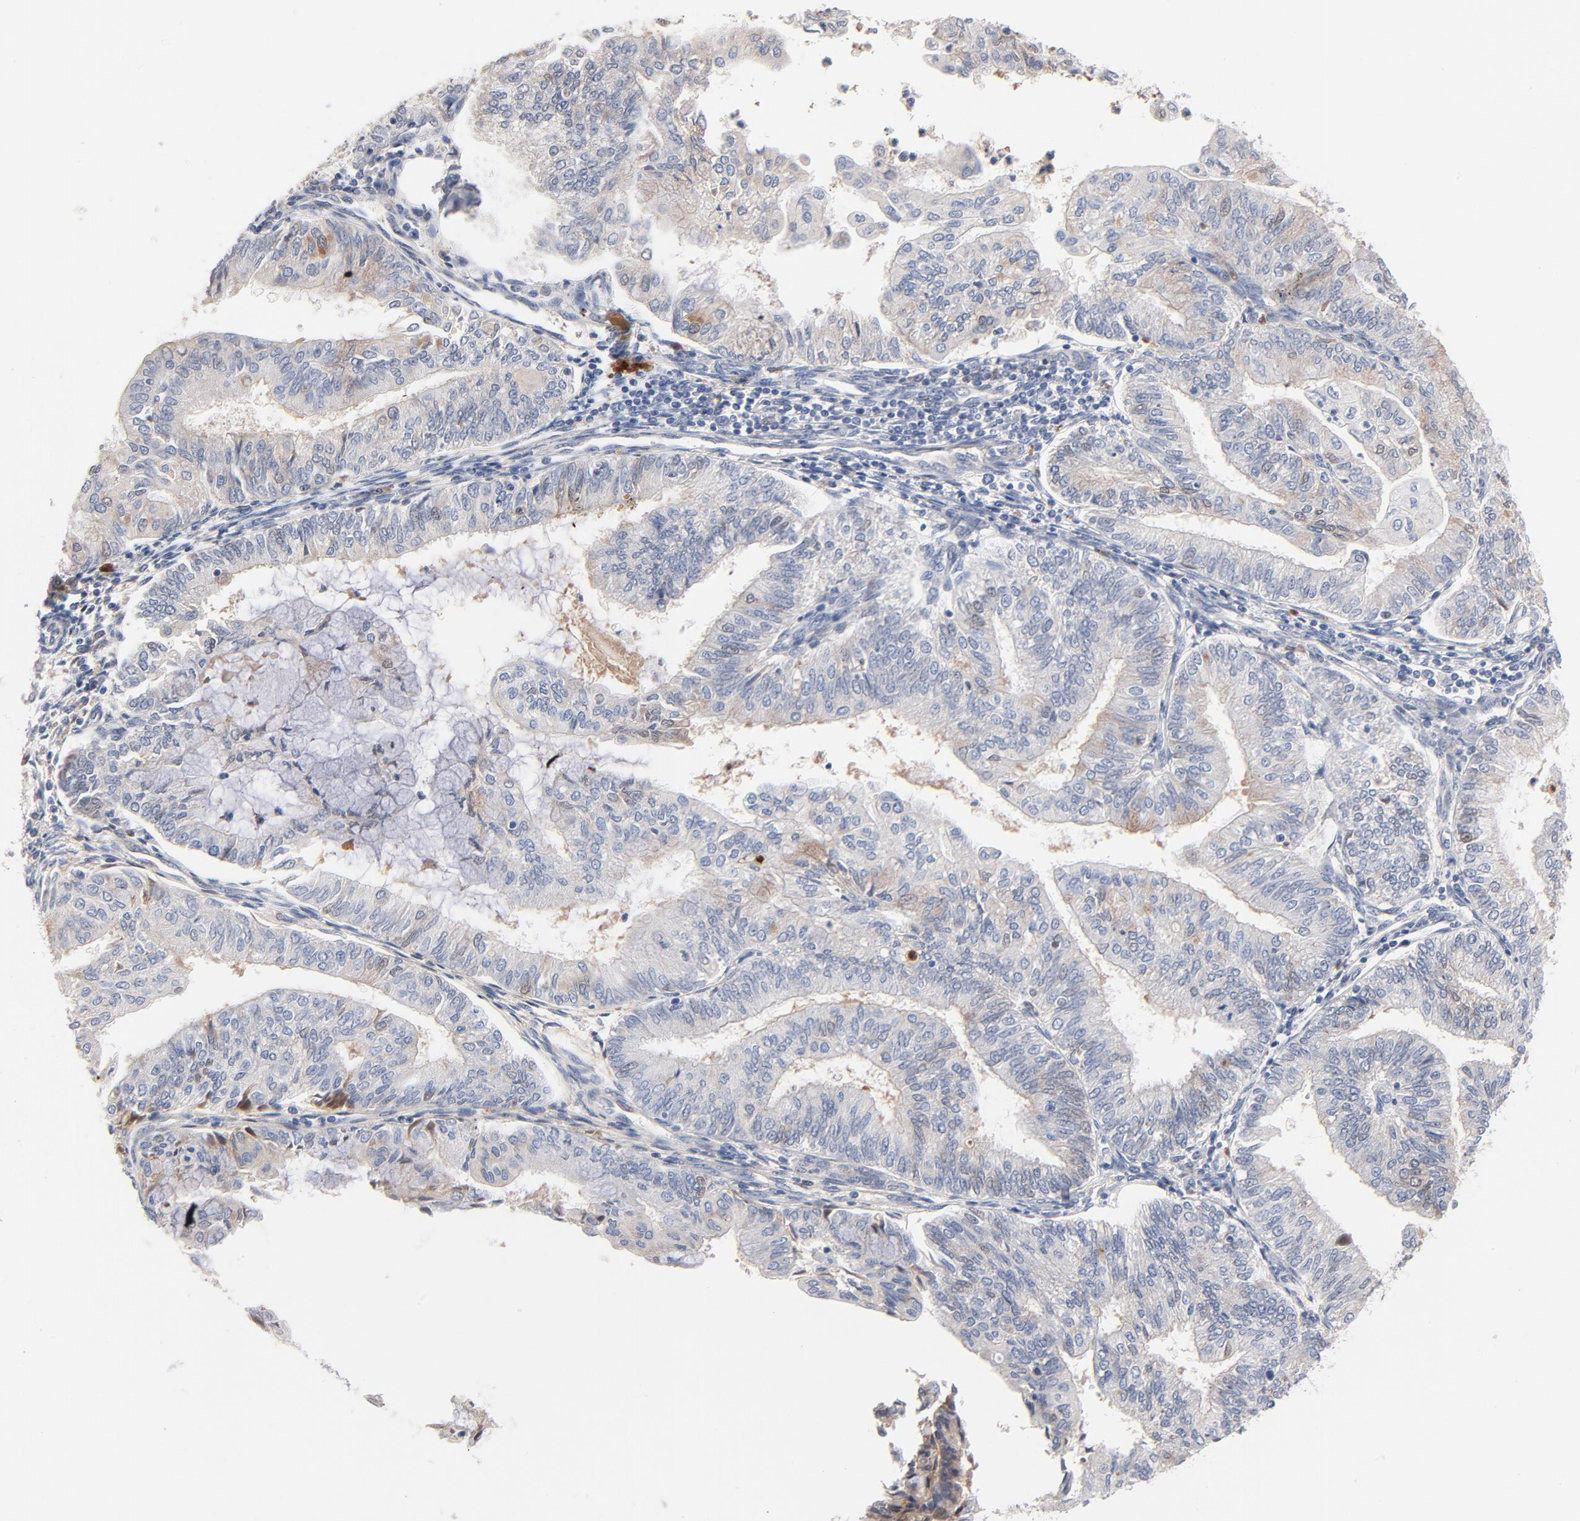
{"staining": {"intensity": "negative", "quantity": "none", "location": "none"}, "tissue": "endometrial cancer", "cell_type": "Tumor cells", "image_type": "cancer", "snomed": [{"axis": "morphology", "description": "Adenocarcinoma, NOS"}, {"axis": "topography", "description": "Endometrium"}], "caption": "A high-resolution micrograph shows IHC staining of endometrial adenocarcinoma, which exhibits no significant expression in tumor cells.", "gene": "SERPINA4", "patient": {"sex": "female", "age": 59}}